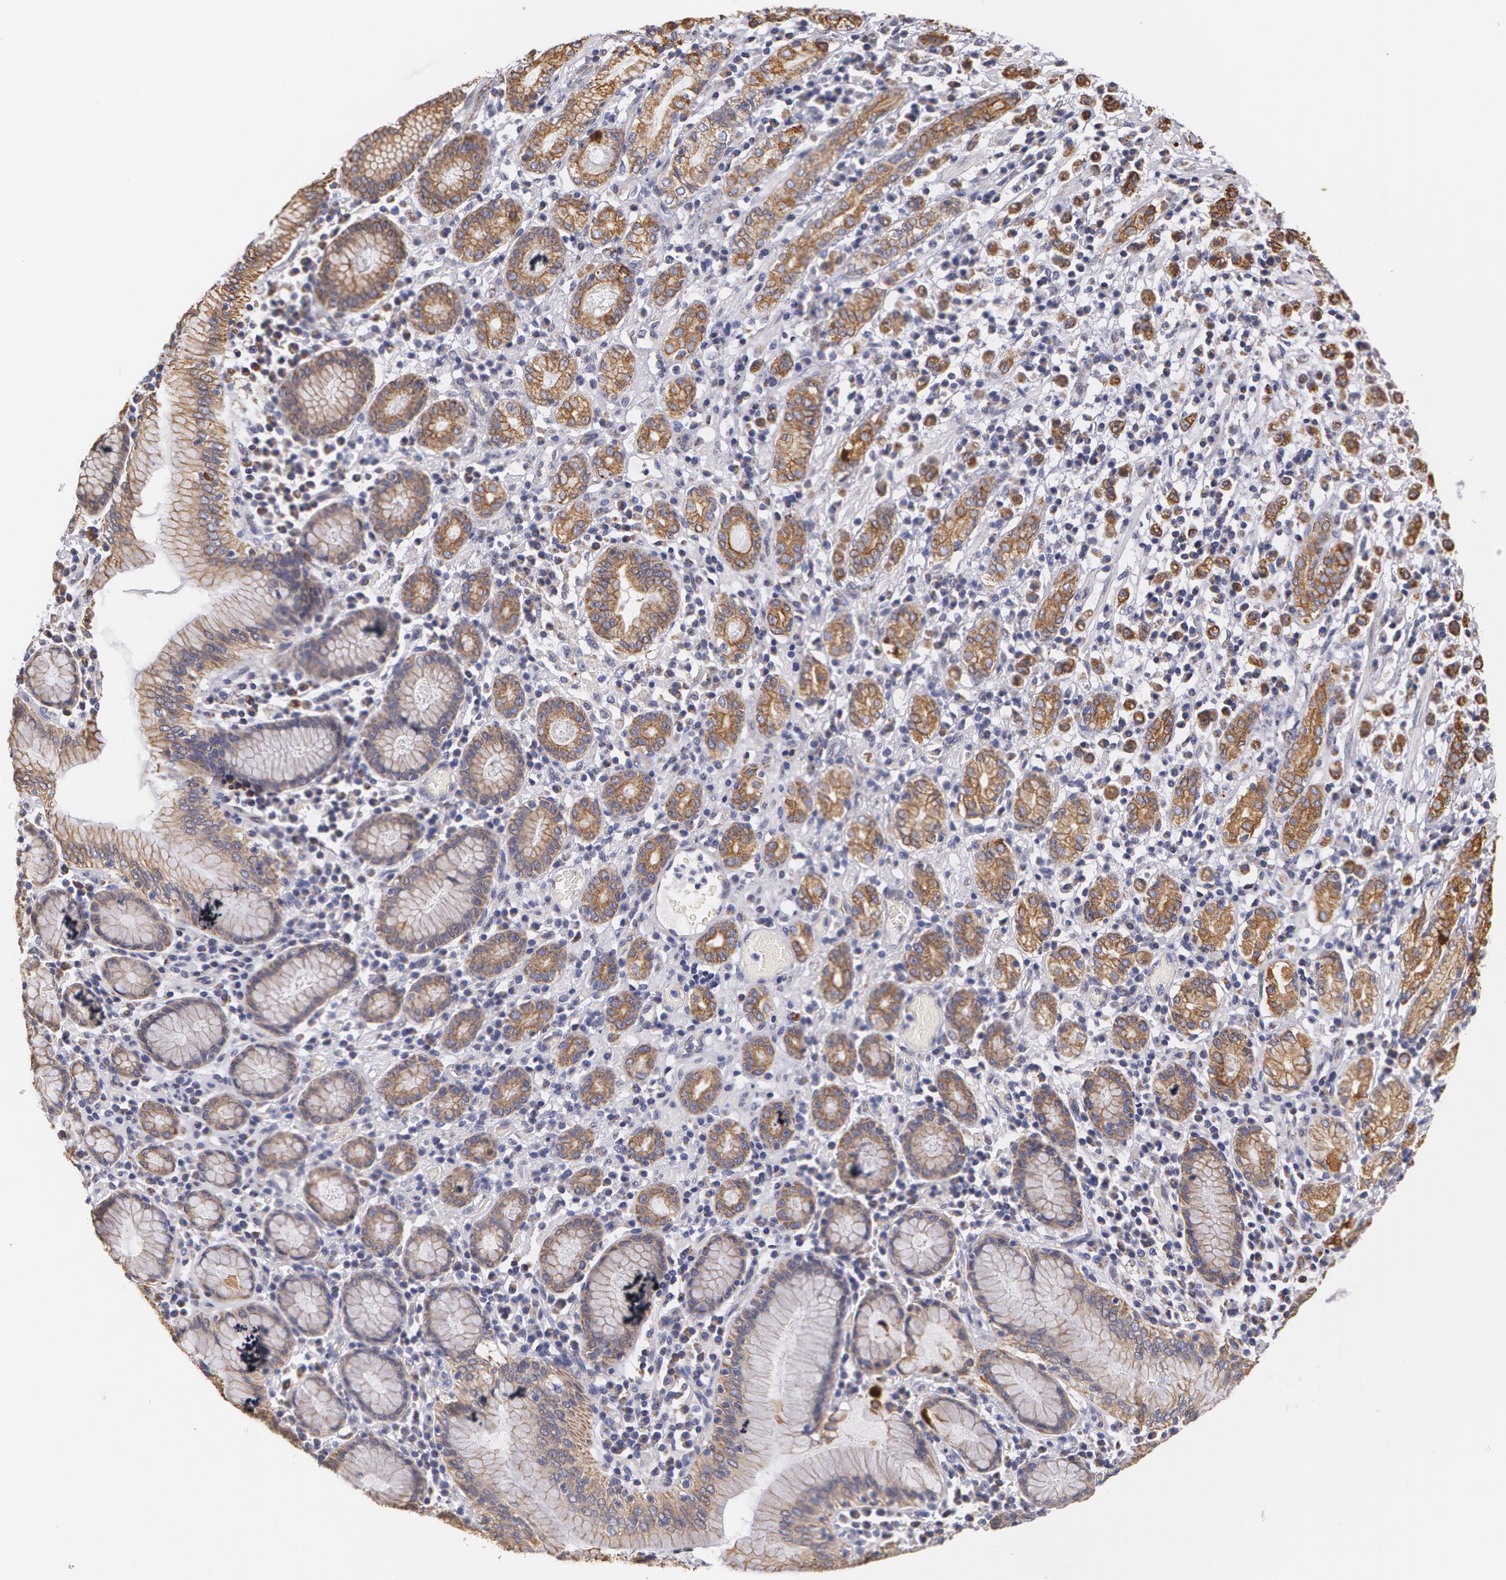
{"staining": {"intensity": "weak", "quantity": ">75%", "location": "cytoplasmic/membranous"}, "tissue": "stomach cancer", "cell_type": "Tumor cells", "image_type": "cancer", "snomed": [{"axis": "morphology", "description": "Adenocarcinoma, NOS"}, {"axis": "topography", "description": "Stomach, lower"}], "caption": "A low amount of weak cytoplasmic/membranous positivity is identified in approximately >75% of tumor cells in stomach cancer (adenocarcinoma) tissue.", "gene": "KRT18", "patient": {"sex": "male", "age": 88}}